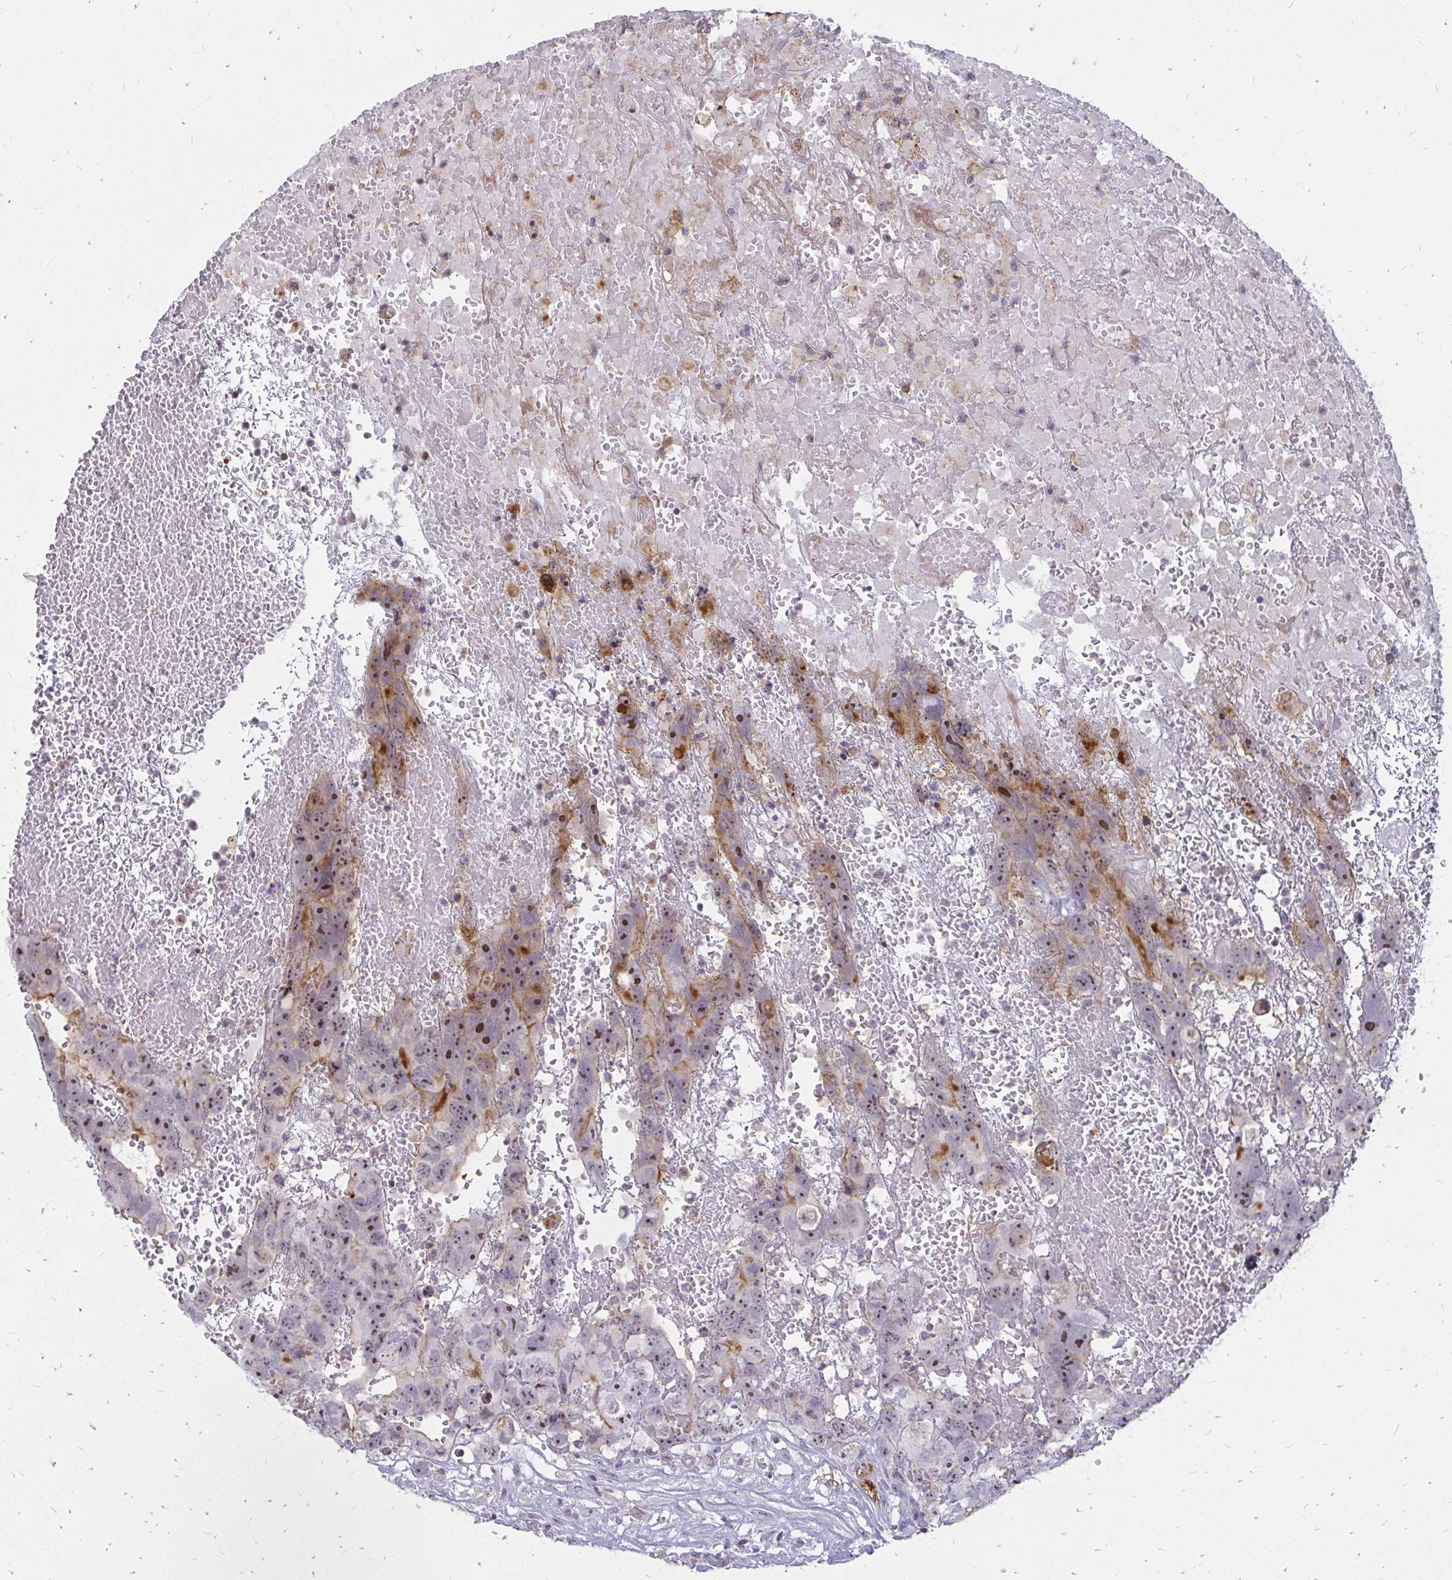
{"staining": {"intensity": "moderate", "quantity": ">75%", "location": "cytoplasmic/membranous,nuclear"}, "tissue": "testis cancer", "cell_type": "Tumor cells", "image_type": "cancer", "snomed": [{"axis": "morphology", "description": "Carcinoma, Embryonal, NOS"}, {"axis": "topography", "description": "Testis"}], "caption": "Immunohistochemistry (IHC) of human testis cancer (embryonal carcinoma) exhibits medium levels of moderate cytoplasmic/membranous and nuclear staining in about >75% of tumor cells.", "gene": "FAM9A", "patient": {"sex": "male", "age": 45}}